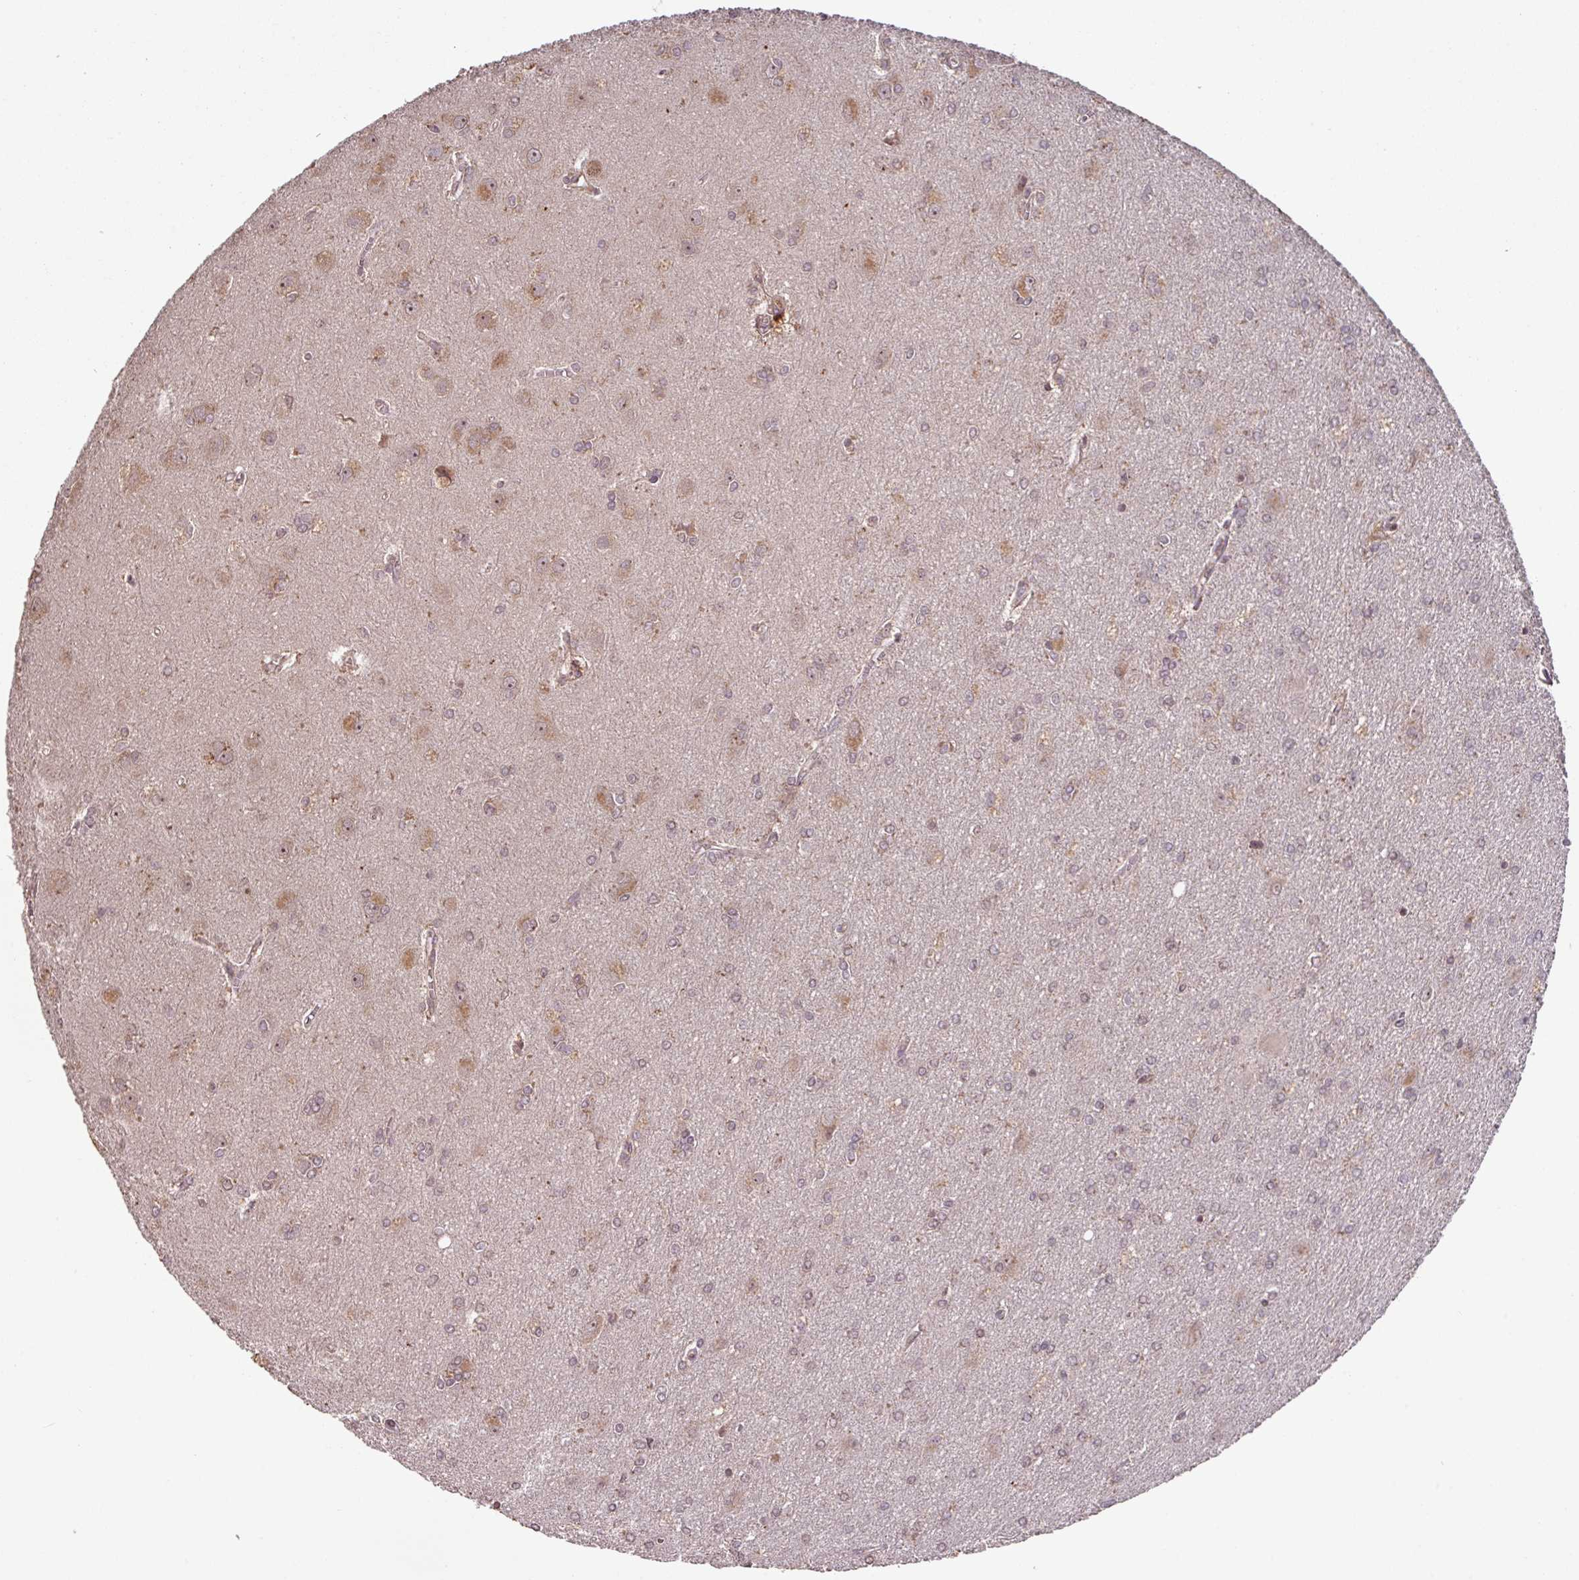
{"staining": {"intensity": "moderate", "quantity": ">75%", "location": "cytoplasmic/membranous"}, "tissue": "glioma", "cell_type": "Tumor cells", "image_type": "cancer", "snomed": [{"axis": "morphology", "description": "Glioma, malignant, High grade"}, {"axis": "topography", "description": "Brain"}], "caption": "An image showing moderate cytoplasmic/membranous staining in approximately >75% of tumor cells in glioma, as visualized by brown immunohistochemical staining.", "gene": "MRRF", "patient": {"sex": "male", "age": 67}}